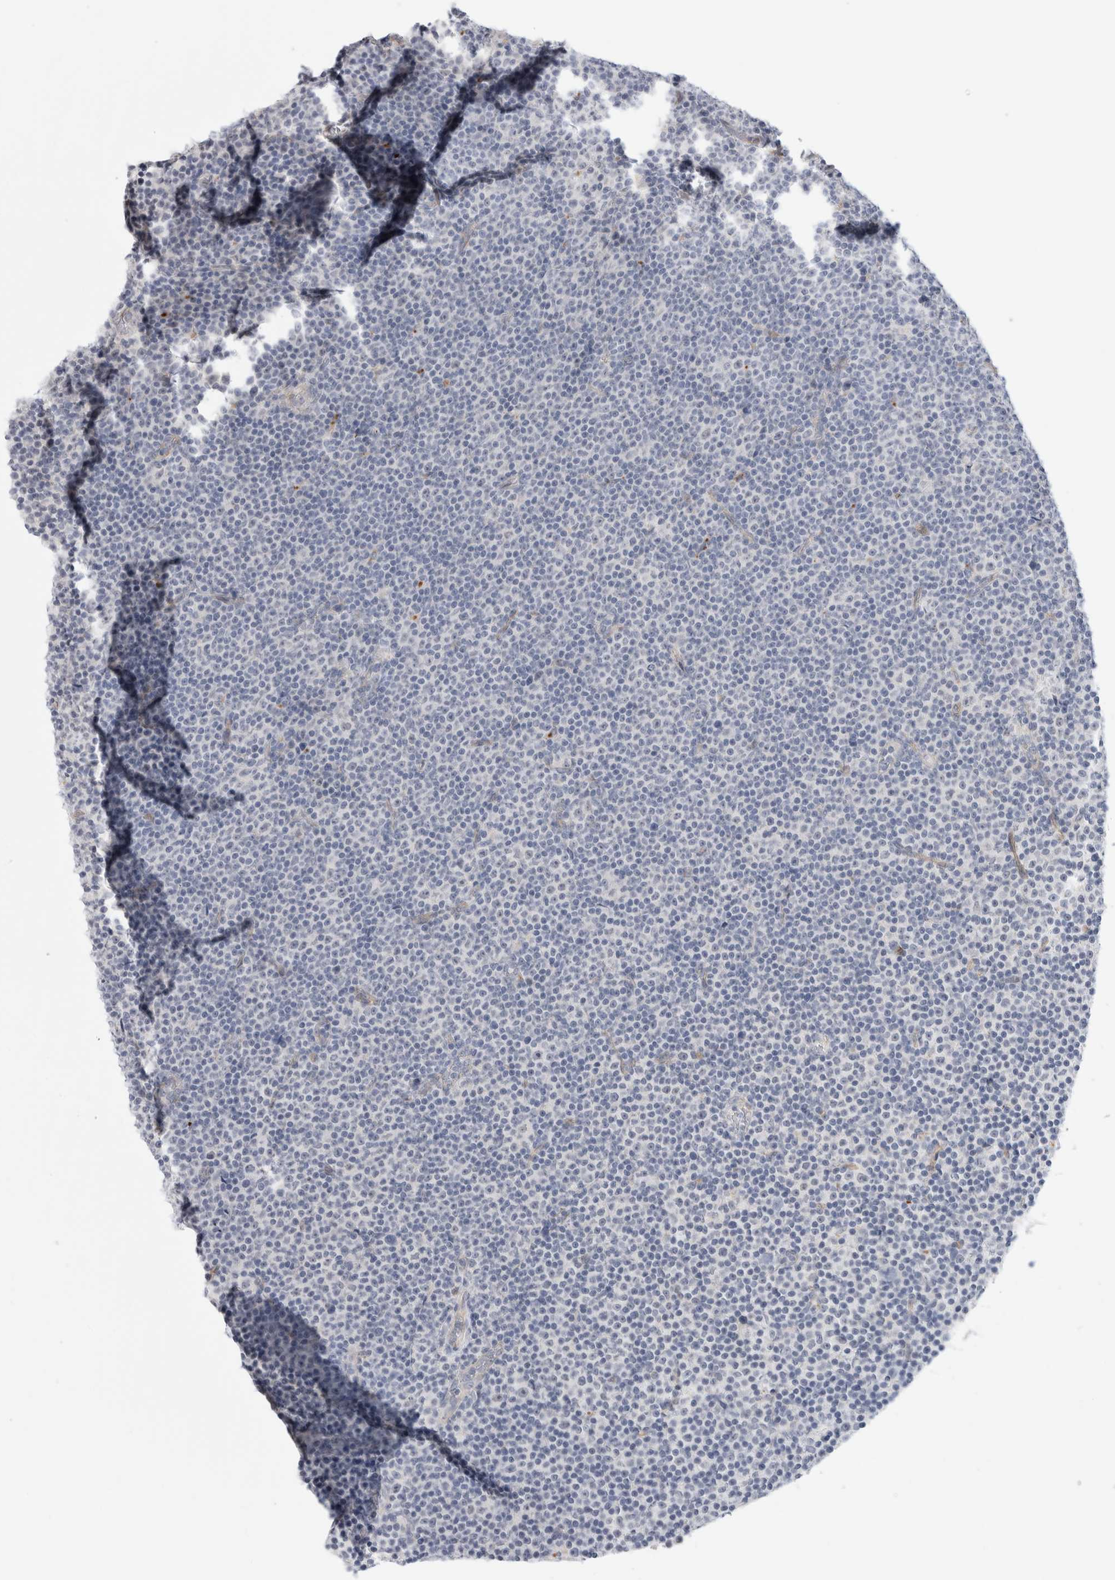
{"staining": {"intensity": "negative", "quantity": "none", "location": "none"}, "tissue": "lymphoma", "cell_type": "Tumor cells", "image_type": "cancer", "snomed": [{"axis": "morphology", "description": "Malignant lymphoma, non-Hodgkin's type, Low grade"}, {"axis": "topography", "description": "Lymph node"}], "caption": "Tumor cells show no significant positivity in lymphoma.", "gene": "ANKMY1", "patient": {"sex": "female", "age": 67}}